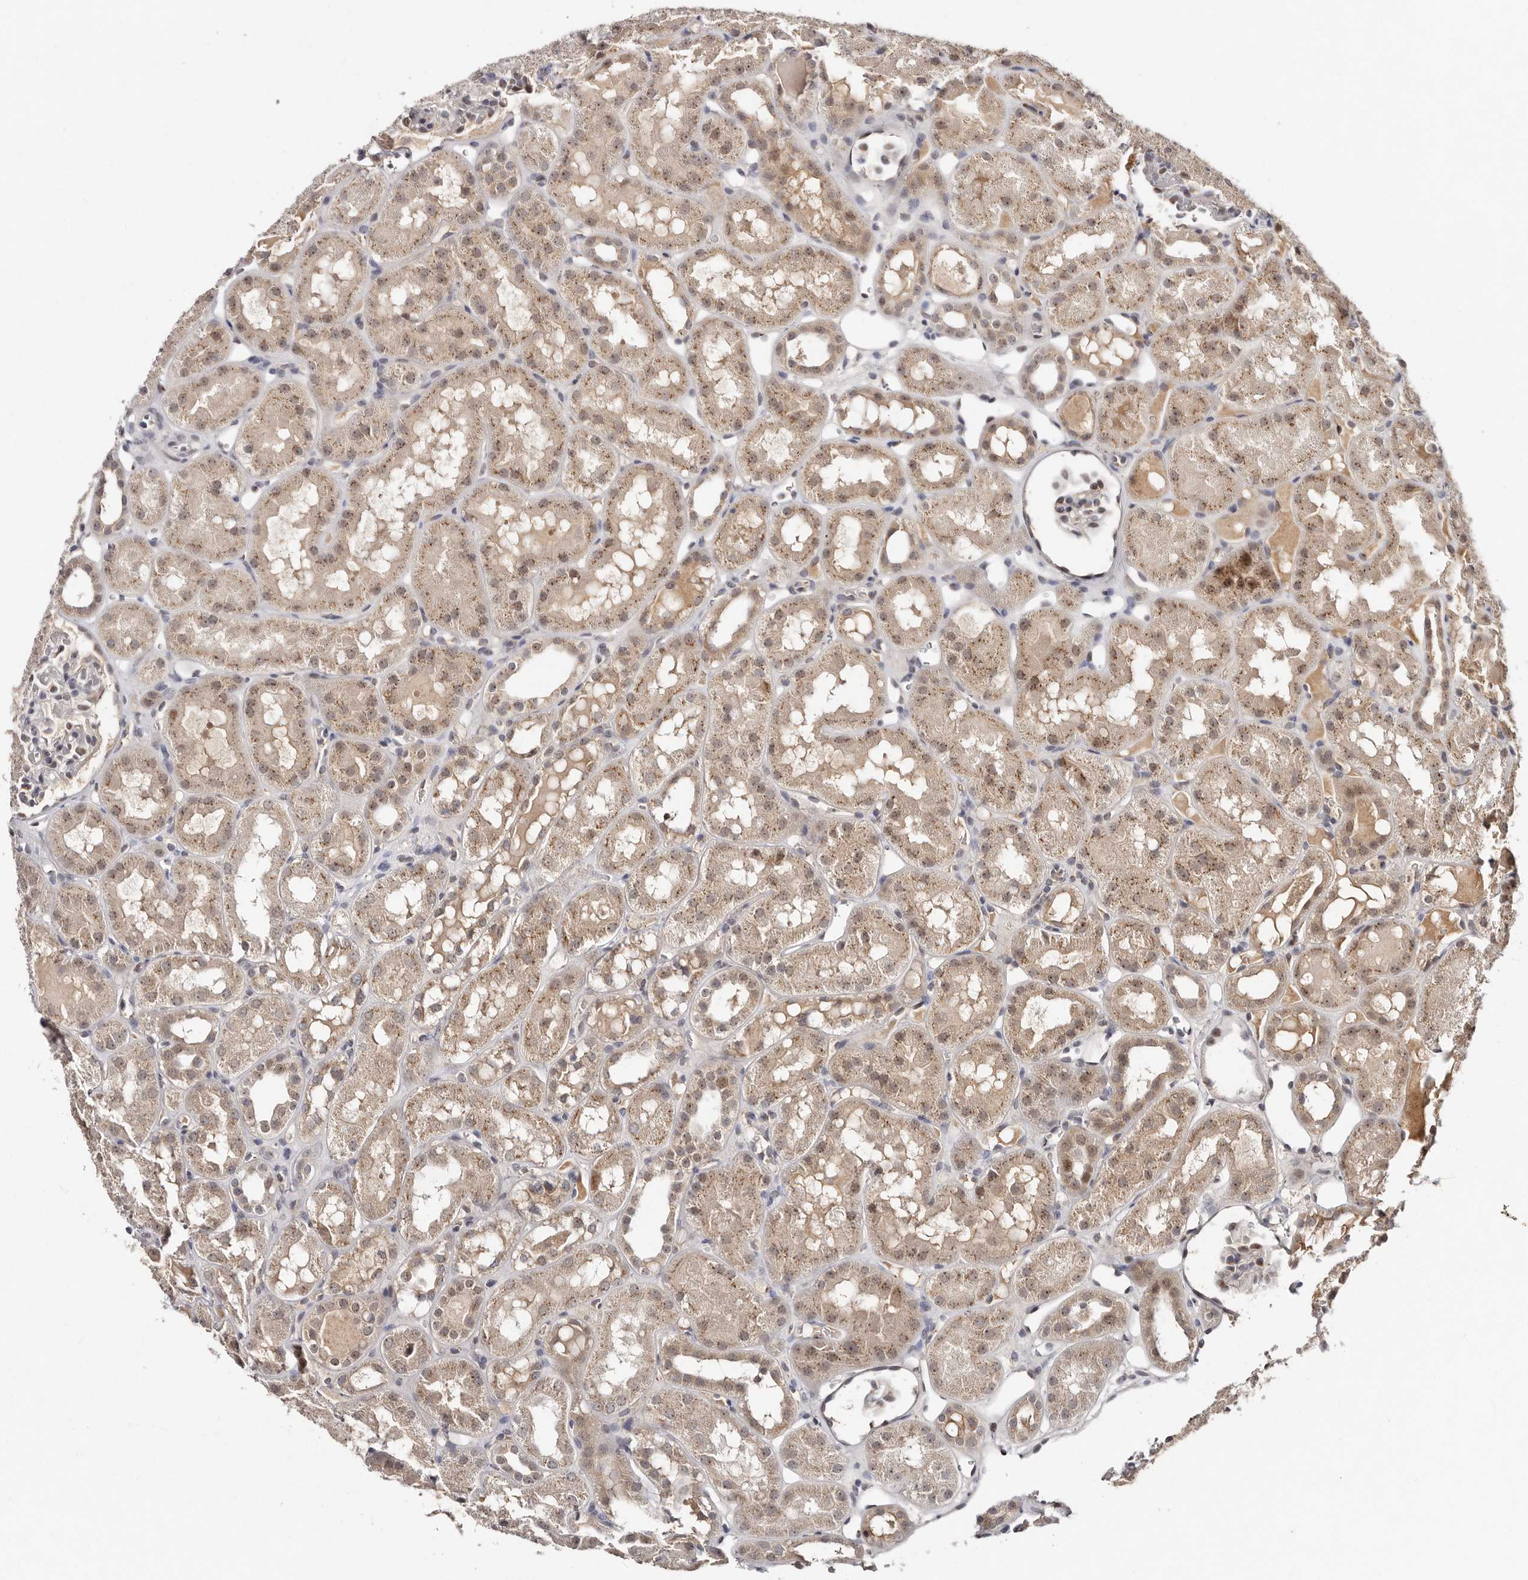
{"staining": {"intensity": "weak", "quantity": "<25%", "location": "nuclear"}, "tissue": "kidney", "cell_type": "Cells in glomeruli", "image_type": "normal", "snomed": [{"axis": "morphology", "description": "Normal tissue, NOS"}, {"axis": "topography", "description": "Kidney"}], "caption": "The IHC image has no significant staining in cells in glomeruli of kidney. (Brightfield microscopy of DAB immunohistochemistry (IHC) at high magnification).", "gene": "KLF7", "patient": {"sex": "male", "age": 16}}